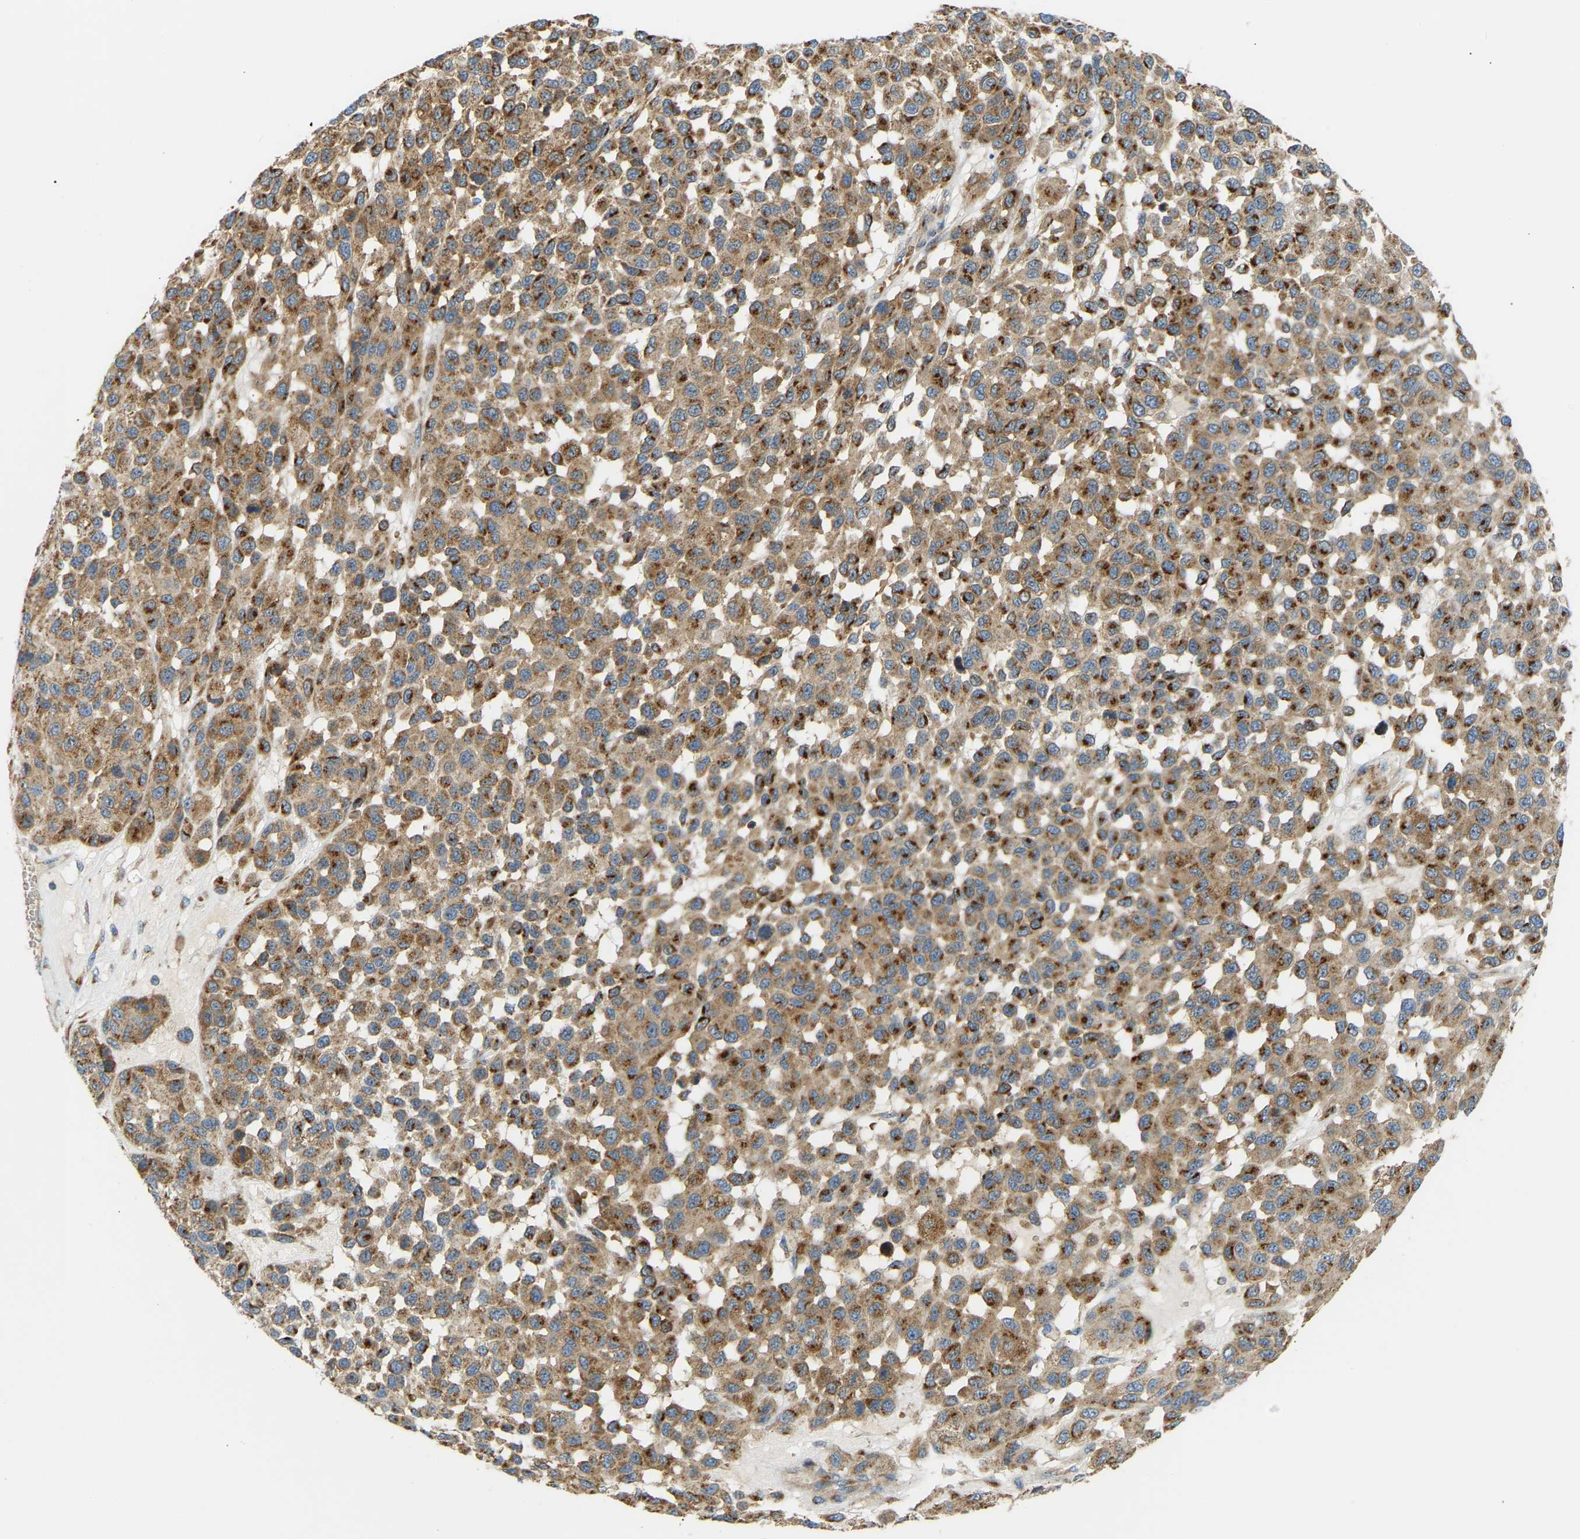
{"staining": {"intensity": "strong", "quantity": ">75%", "location": "cytoplasmic/membranous"}, "tissue": "melanoma", "cell_type": "Tumor cells", "image_type": "cancer", "snomed": [{"axis": "morphology", "description": "Malignant melanoma, NOS"}, {"axis": "topography", "description": "Skin"}], "caption": "A brown stain shows strong cytoplasmic/membranous staining of a protein in malignant melanoma tumor cells.", "gene": "YIPF2", "patient": {"sex": "male", "age": 62}}